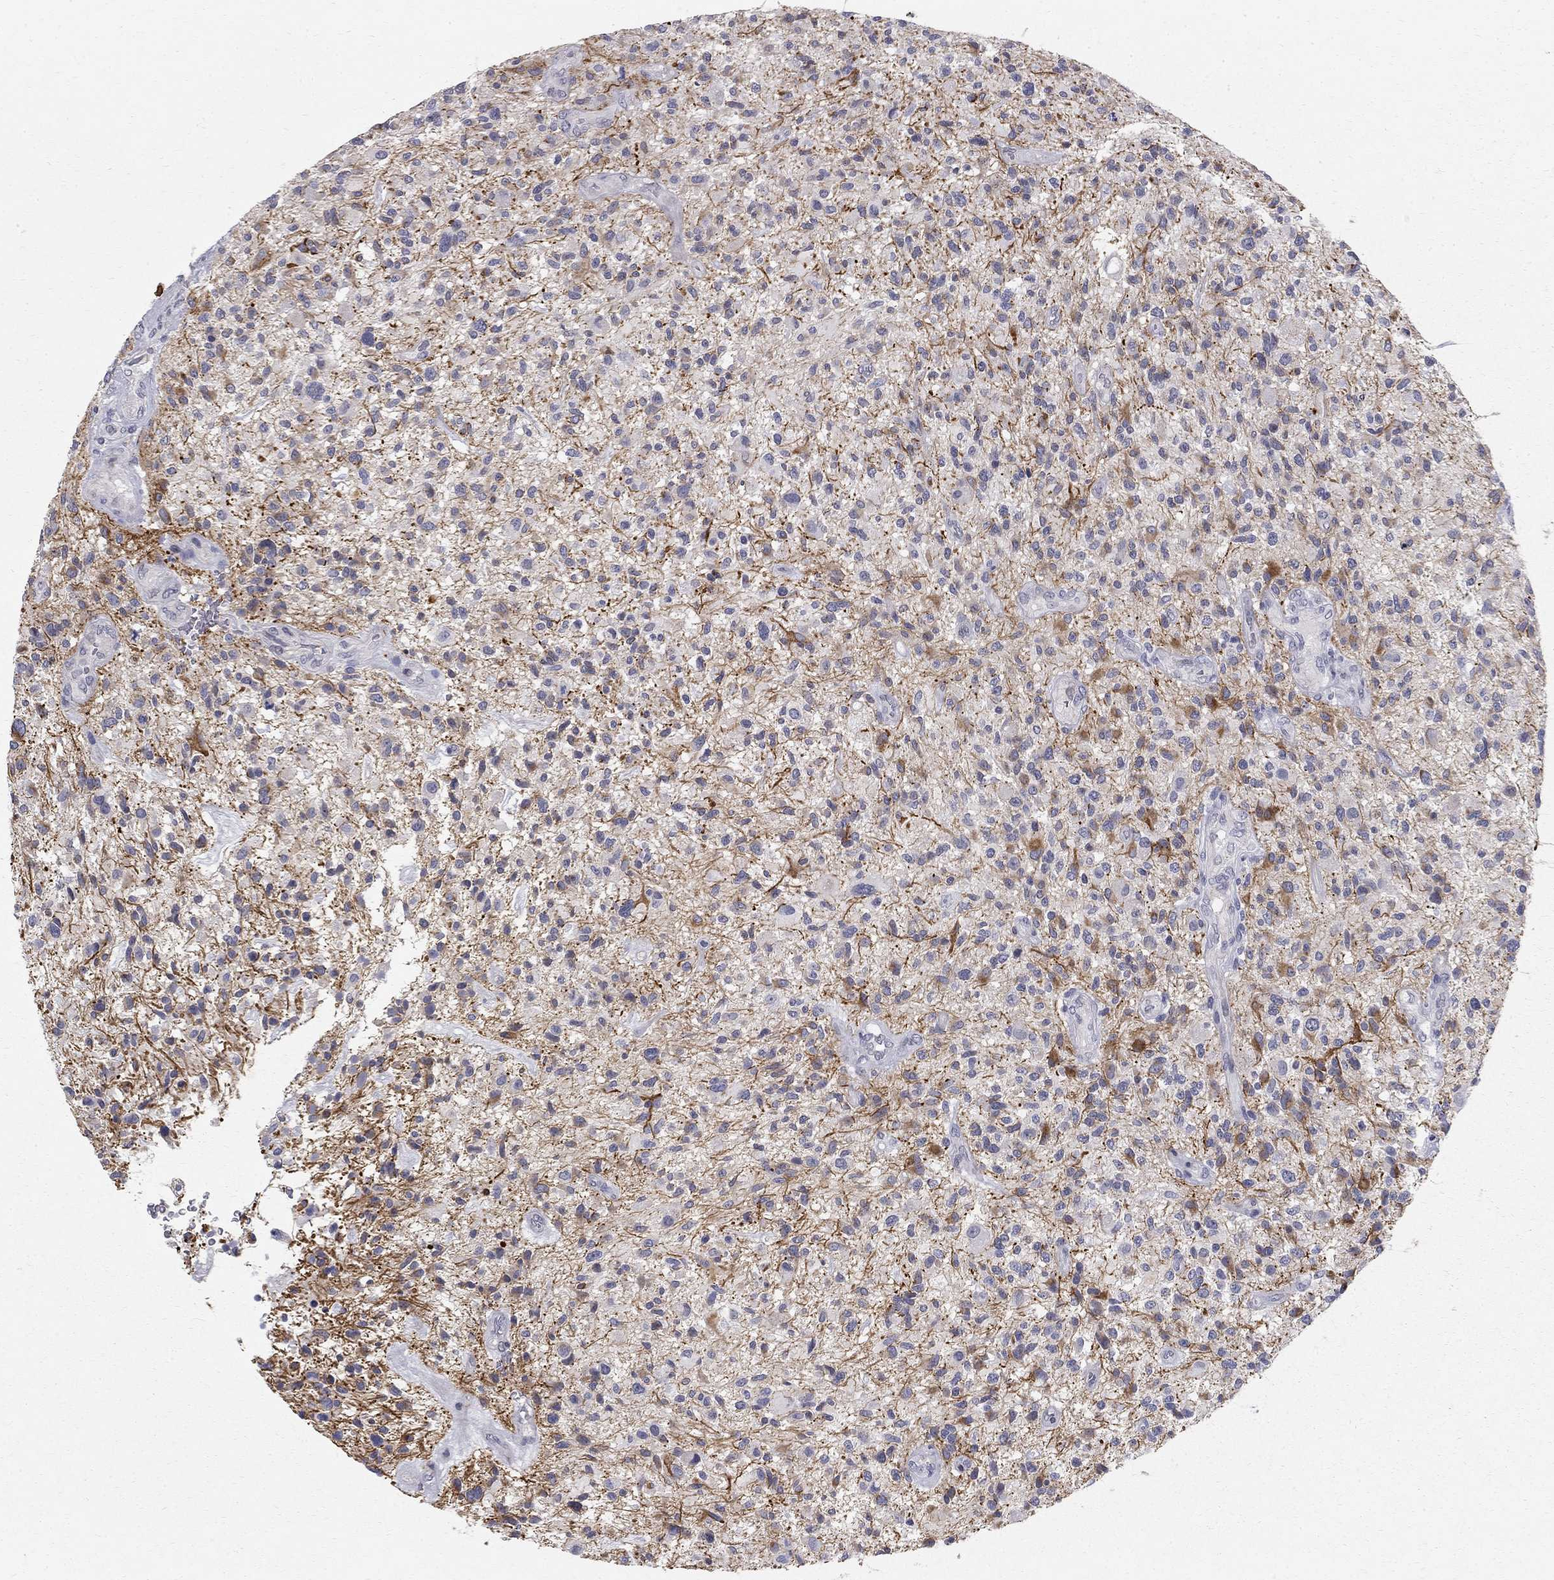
{"staining": {"intensity": "negative", "quantity": "none", "location": "none"}, "tissue": "glioma", "cell_type": "Tumor cells", "image_type": "cancer", "snomed": [{"axis": "morphology", "description": "Glioma, malignant, High grade"}, {"axis": "topography", "description": "Brain"}], "caption": "Protein analysis of glioma reveals no significant expression in tumor cells.", "gene": "CLIC6", "patient": {"sex": "male", "age": 47}}